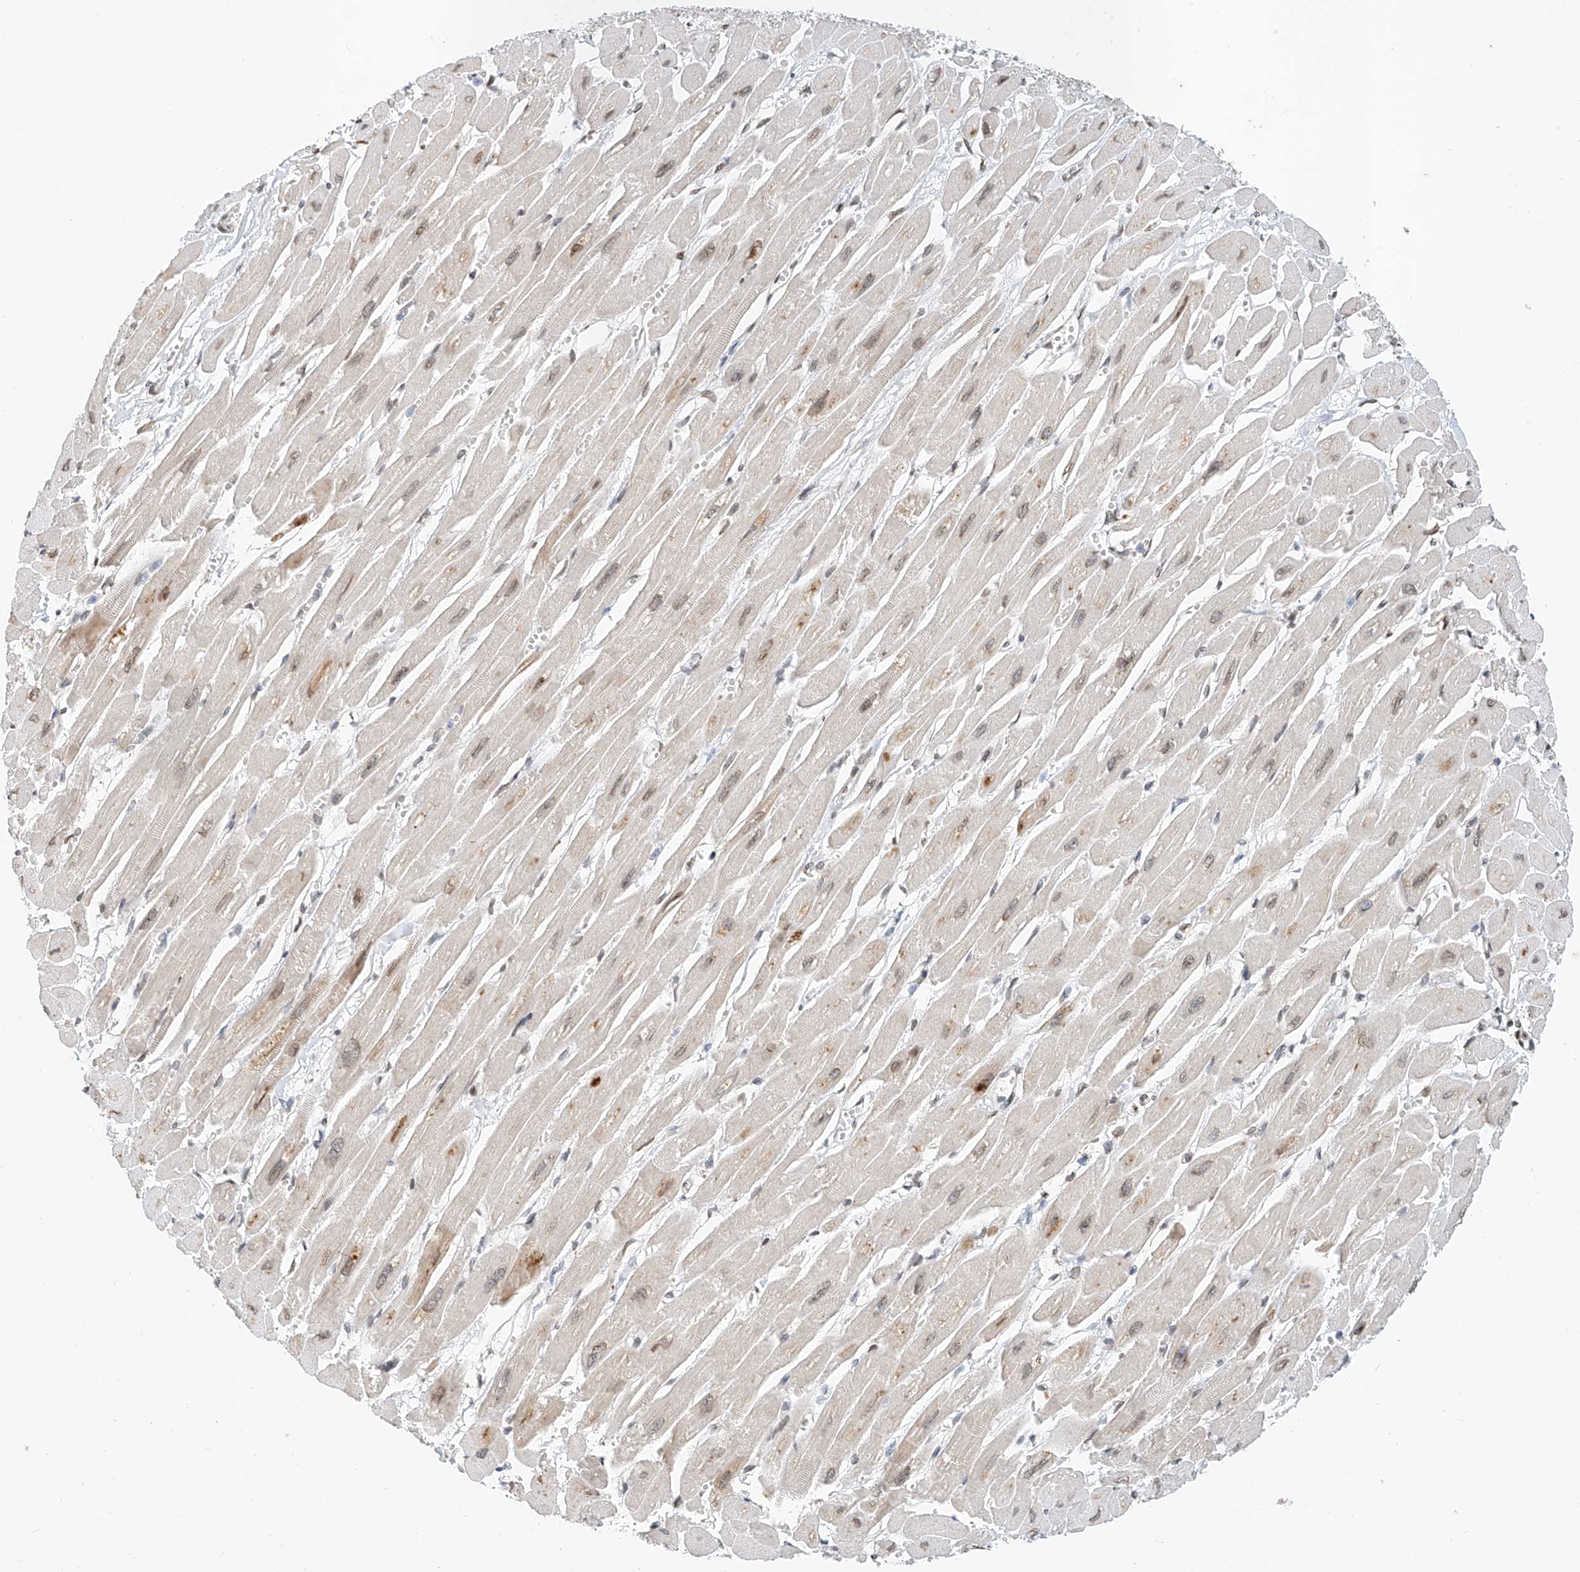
{"staining": {"intensity": "moderate", "quantity": "25%-75%", "location": "cytoplasmic/membranous,nuclear"}, "tissue": "heart muscle", "cell_type": "Cardiomyocytes", "image_type": "normal", "snomed": [{"axis": "morphology", "description": "Normal tissue, NOS"}, {"axis": "topography", "description": "Heart"}], "caption": "Immunohistochemical staining of benign heart muscle displays moderate cytoplasmic/membranous,nuclear protein positivity in approximately 25%-75% of cardiomyocytes. (brown staining indicates protein expression, while blue staining denotes nuclei).", "gene": "STARD9", "patient": {"sex": "female", "age": 54}}